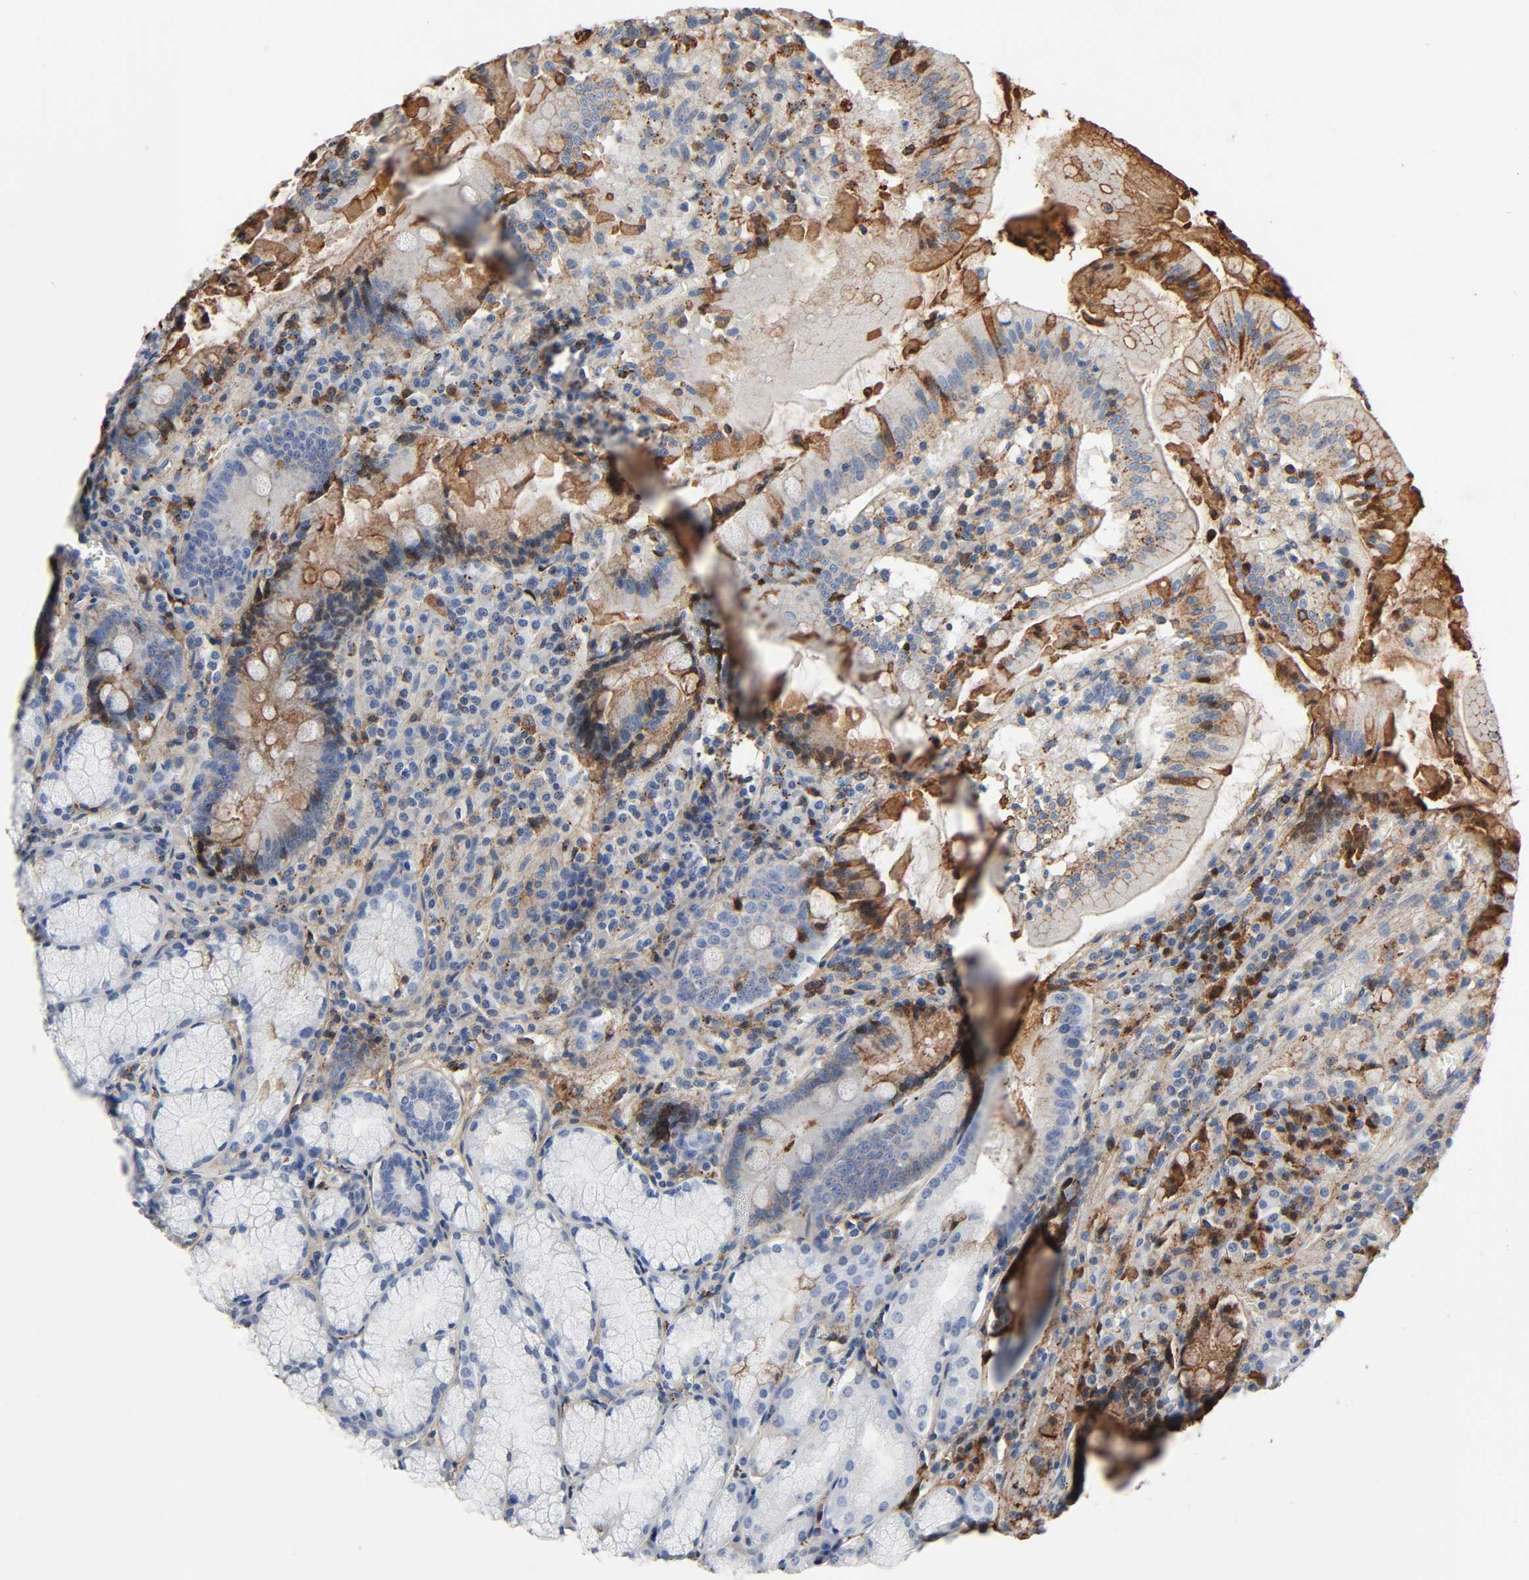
{"staining": {"intensity": "weak", "quantity": "25%-75%", "location": "cytoplasmic/membranous"}, "tissue": "stomach", "cell_type": "Glandular cells", "image_type": "normal", "snomed": [{"axis": "morphology", "description": "Normal tissue, NOS"}, {"axis": "topography", "description": "Stomach, lower"}], "caption": "Immunohistochemical staining of benign stomach shows weak cytoplasmic/membranous protein expression in about 25%-75% of glandular cells. (Brightfield microscopy of DAB IHC at high magnification).", "gene": "C3", "patient": {"sex": "male", "age": 56}}